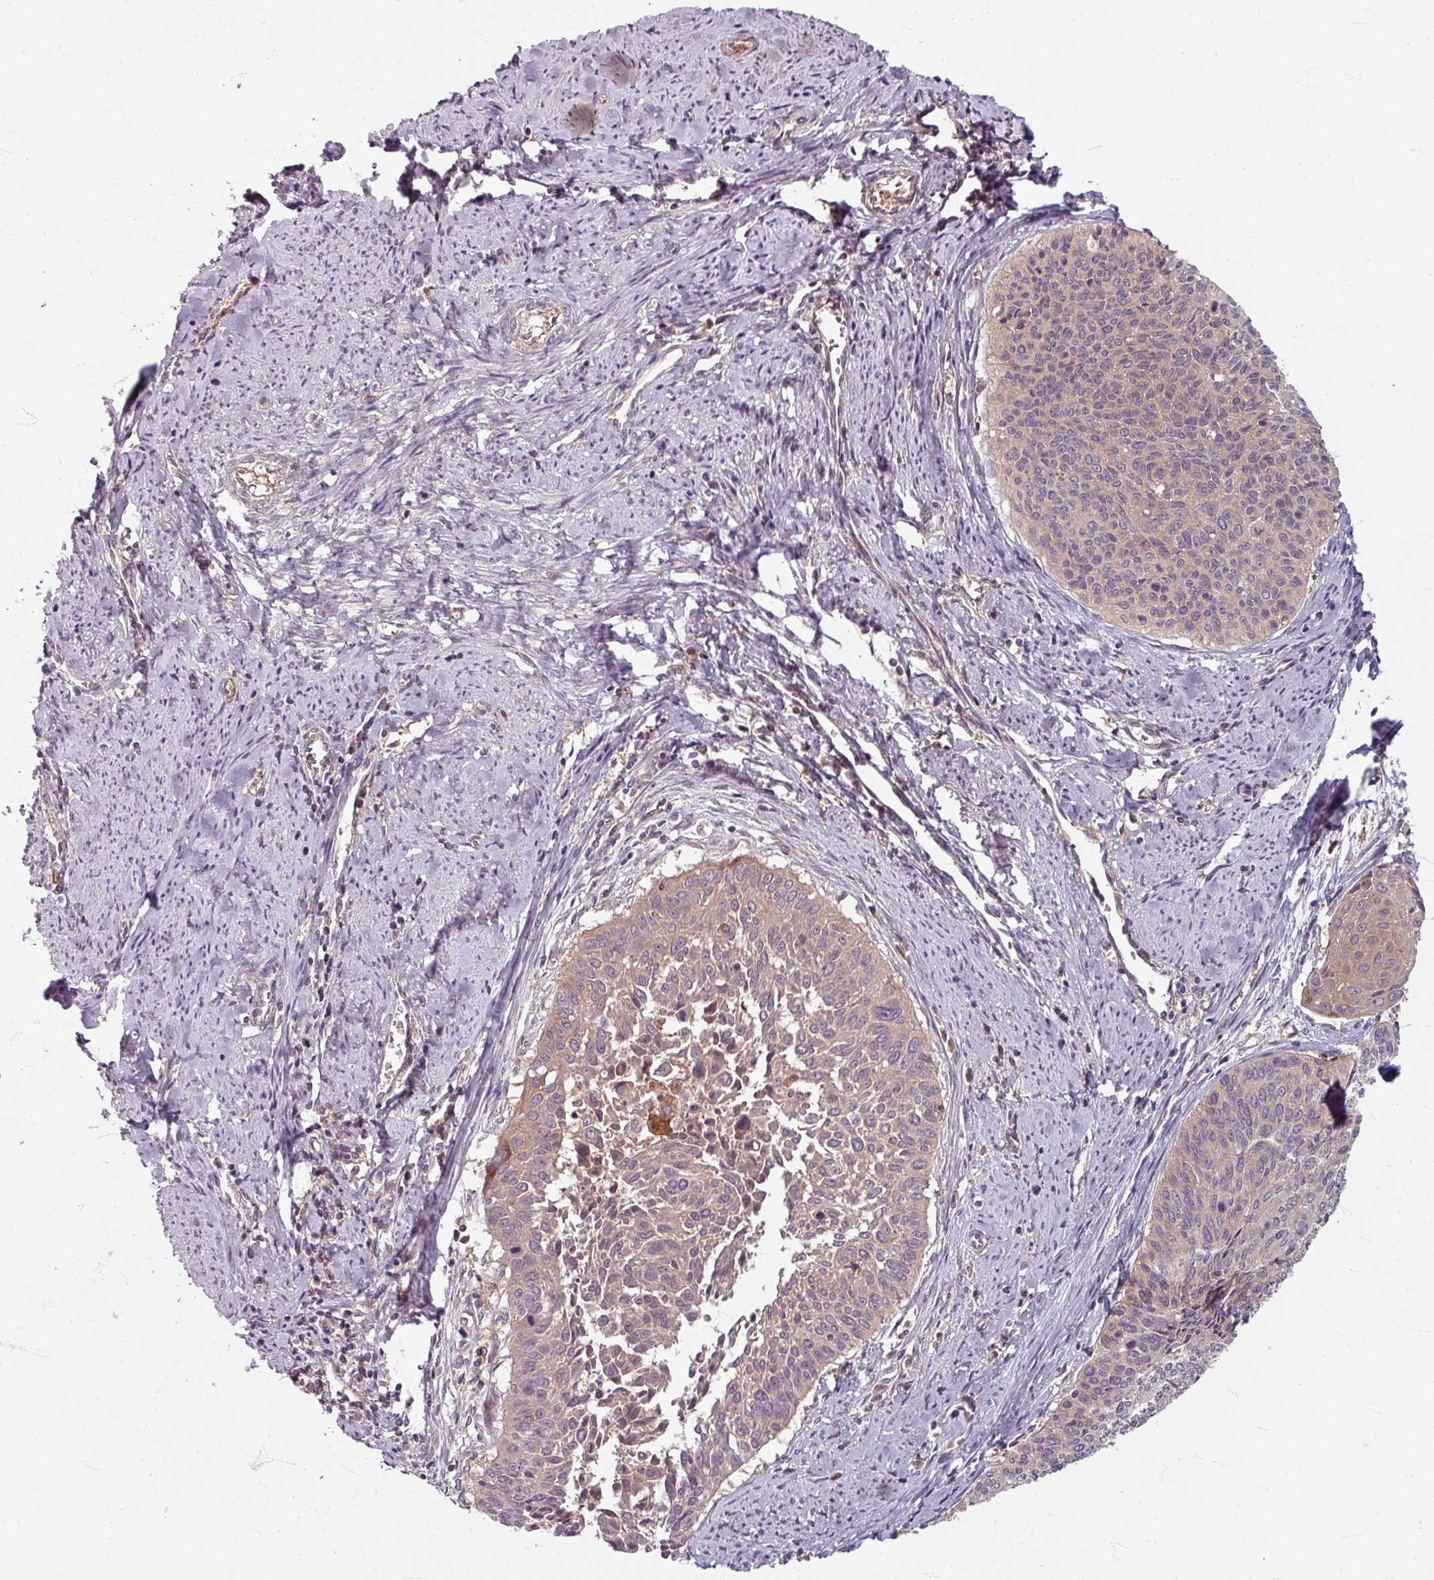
{"staining": {"intensity": "weak", "quantity": ">75%", "location": "cytoplasmic/membranous"}, "tissue": "cervical cancer", "cell_type": "Tumor cells", "image_type": "cancer", "snomed": [{"axis": "morphology", "description": "Squamous cell carcinoma, NOS"}, {"axis": "topography", "description": "Cervix"}], "caption": "Cervical cancer was stained to show a protein in brown. There is low levels of weak cytoplasmic/membranous expression in approximately >75% of tumor cells.", "gene": "STAM", "patient": {"sex": "female", "age": 55}}